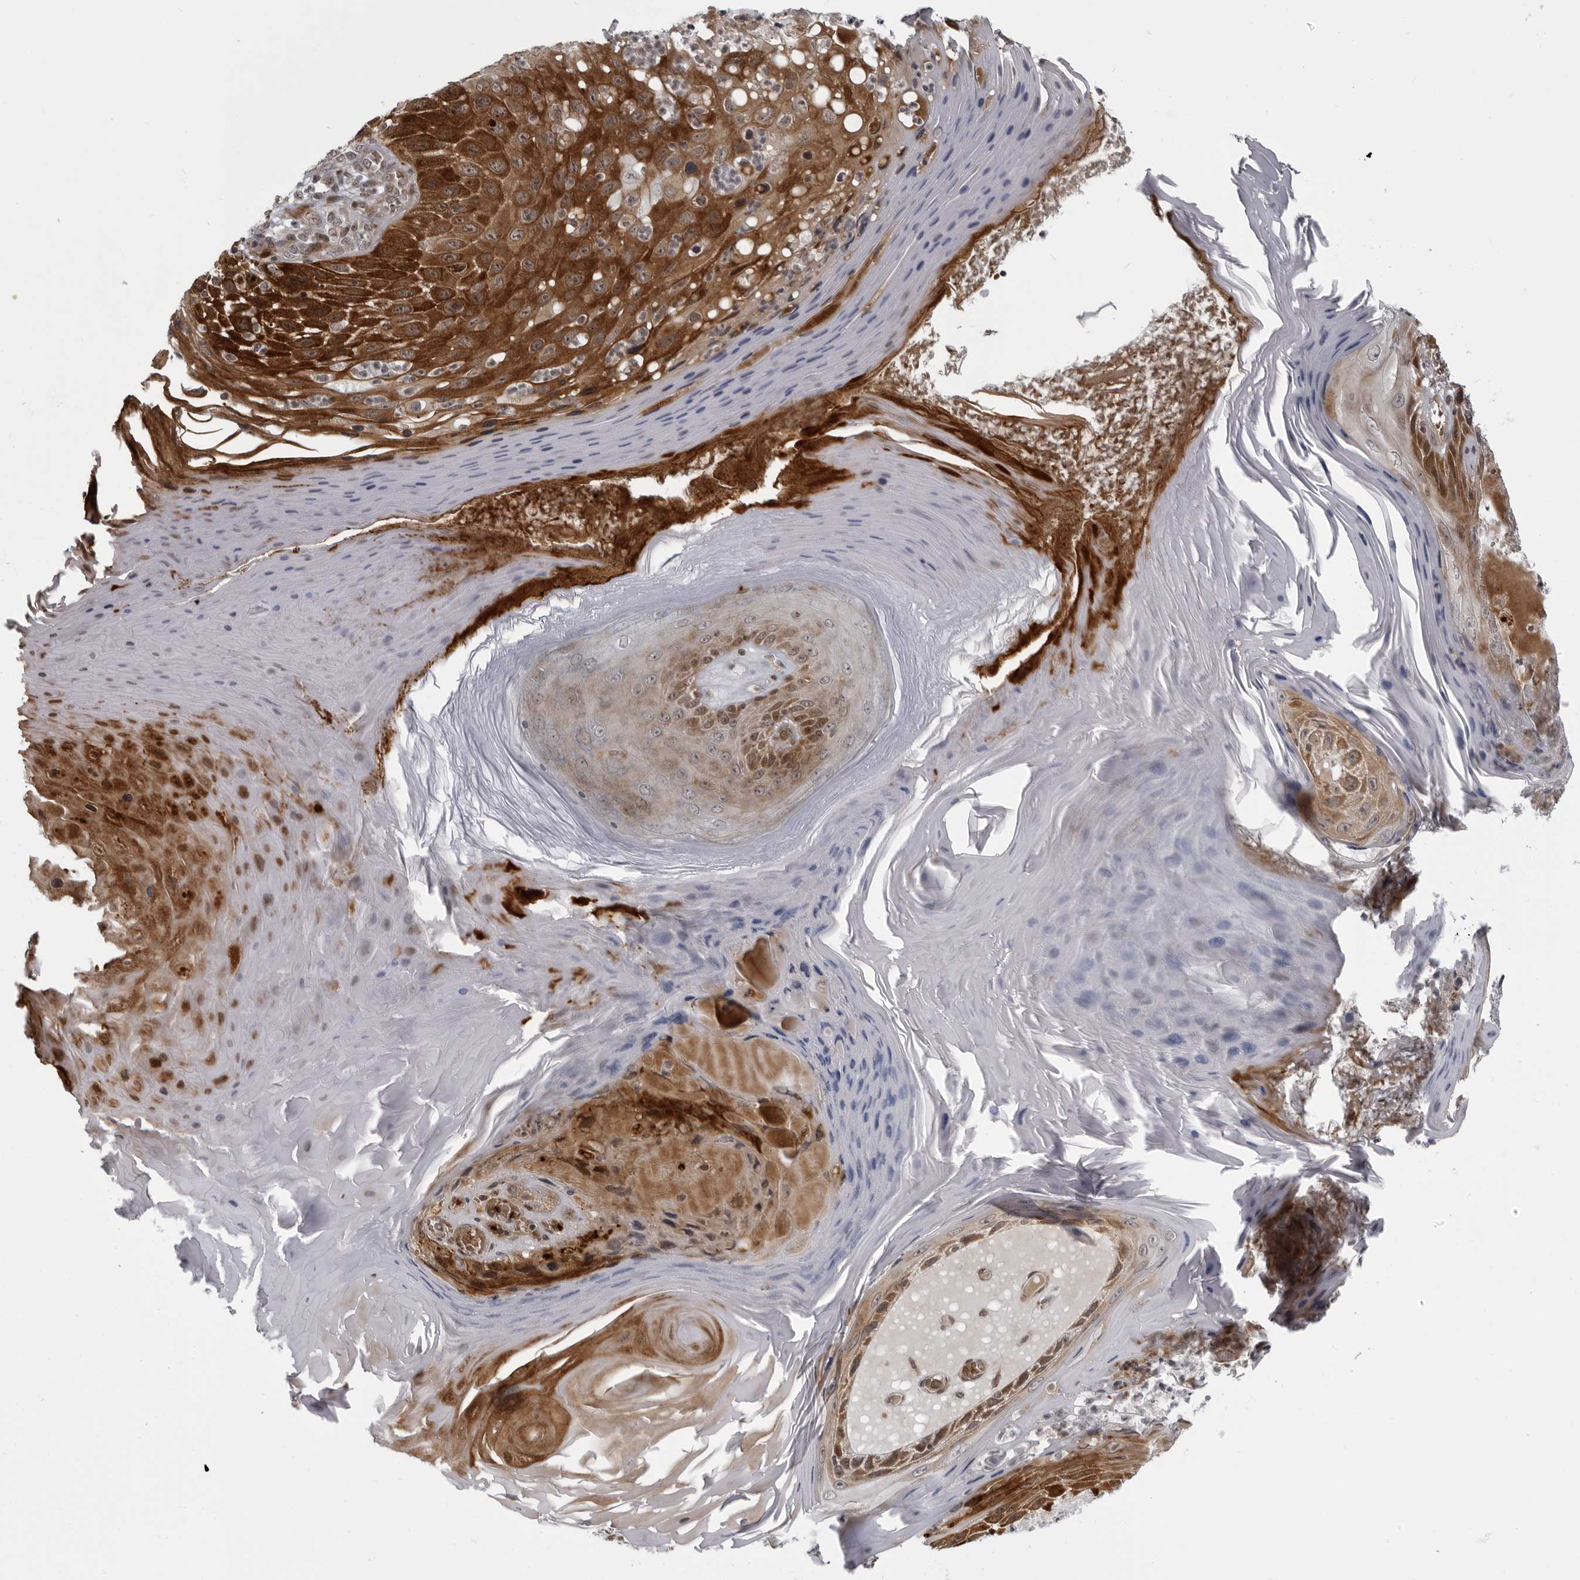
{"staining": {"intensity": "strong", "quantity": "25%-75%", "location": "cytoplasmic/membranous,nuclear"}, "tissue": "skin cancer", "cell_type": "Tumor cells", "image_type": "cancer", "snomed": [{"axis": "morphology", "description": "Squamous cell carcinoma, NOS"}, {"axis": "topography", "description": "Skin"}], "caption": "Immunohistochemistry (IHC) staining of skin squamous cell carcinoma, which displays high levels of strong cytoplasmic/membranous and nuclear positivity in about 25%-75% of tumor cells indicating strong cytoplasmic/membranous and nuclear protein positivity. The staining was performed using DAB (3,3'-diaminobenzidine) (brown) for protein detection and nuclei were counterstained in hematoxylin (blue).", "gene": "THOP1", "patient": {"sex": "female", "age": 88}}